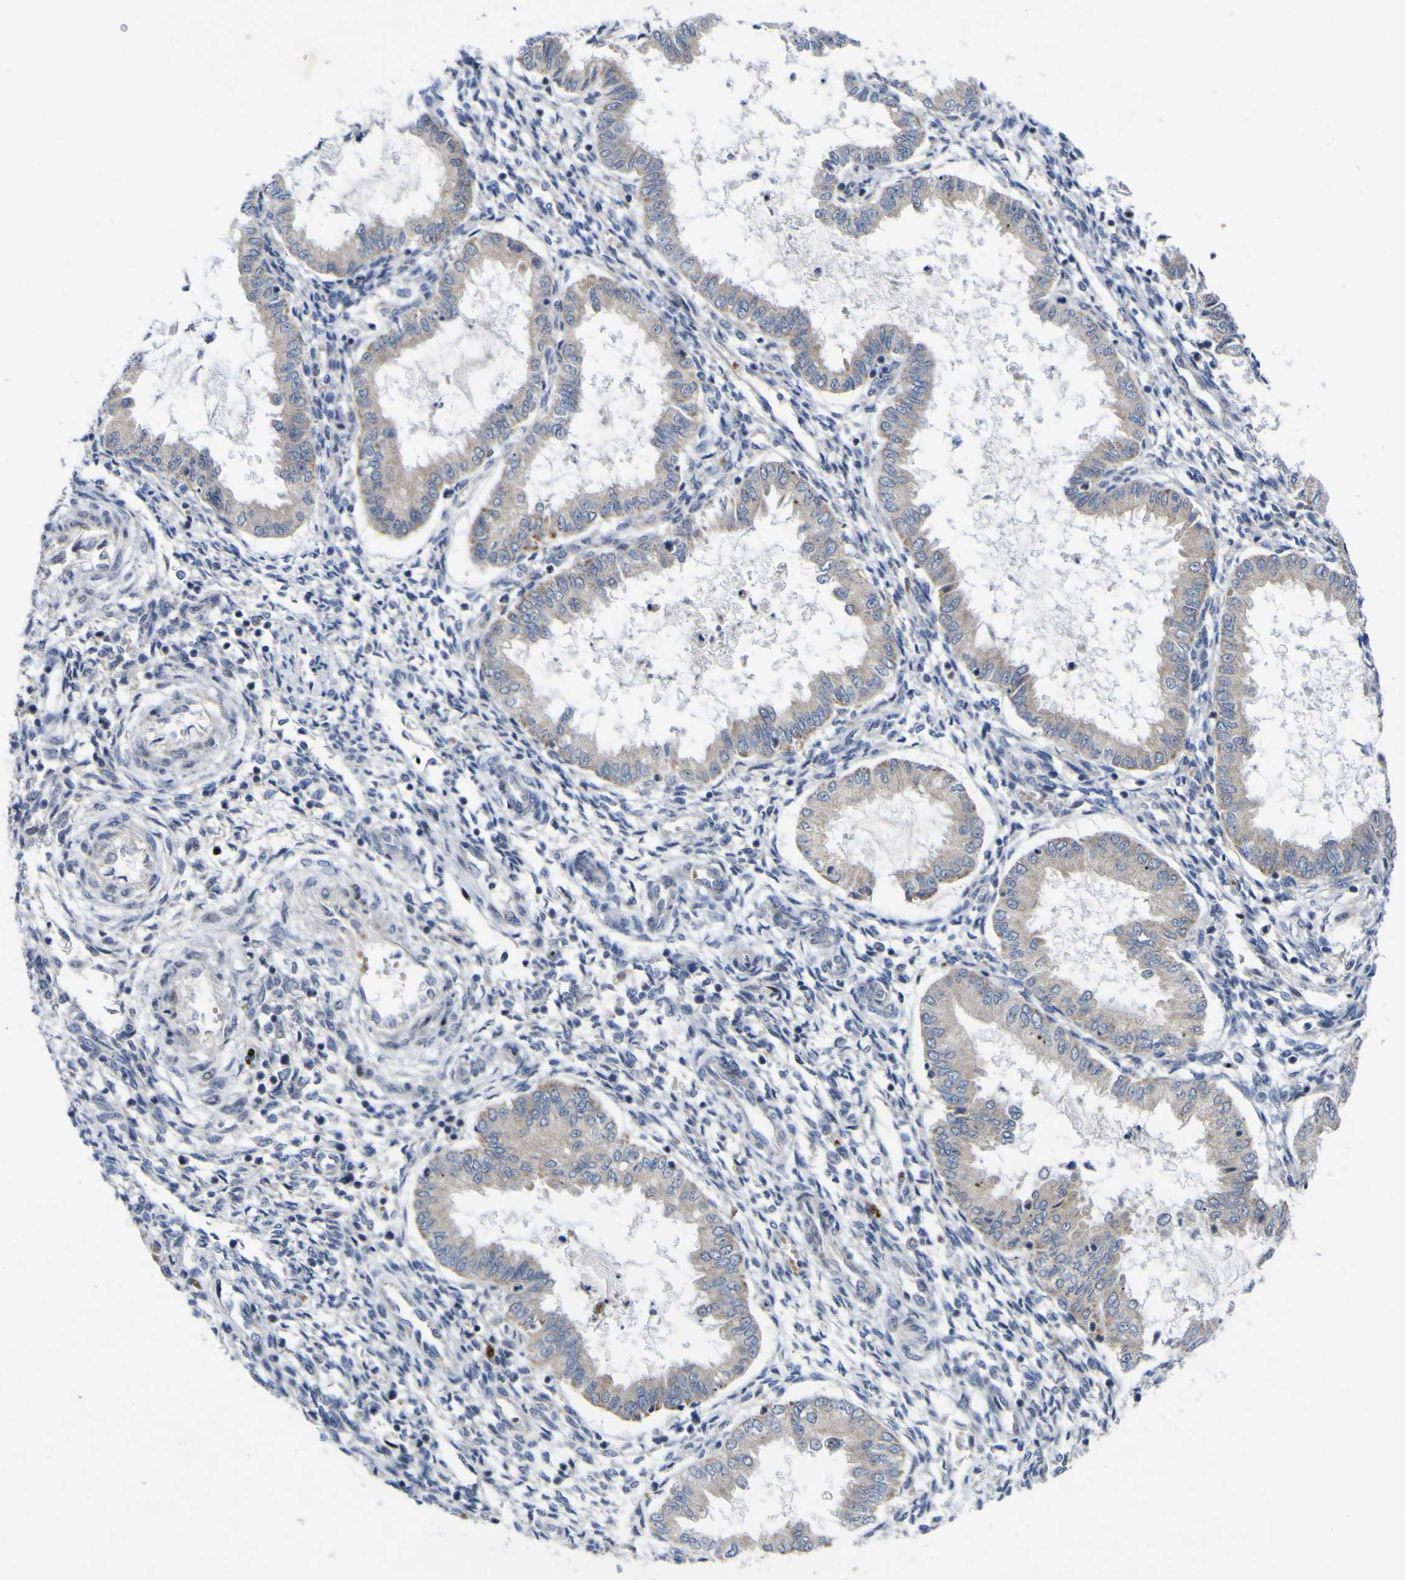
{"staining": {"intensity": "negative", "quantity": "none", "location": "none"}, "tissue": "endometrium", "cell_type": "Cells in endometrial stroma", "image_type": "normal", "snomed": [{"axis": "morphology", "description": "Normal tissue, NOS"}, {"axis": "topography", "description": "Endometrium"}], "caption": "This histopathology image is of benign endometrium stained with IHC to label a protein in brown with the nuclei are counter-stained blue. There is no positivity in cells in endometrial stroma.", "gene": "NAV1", "patient": {"sex": "female", "age": 33}}